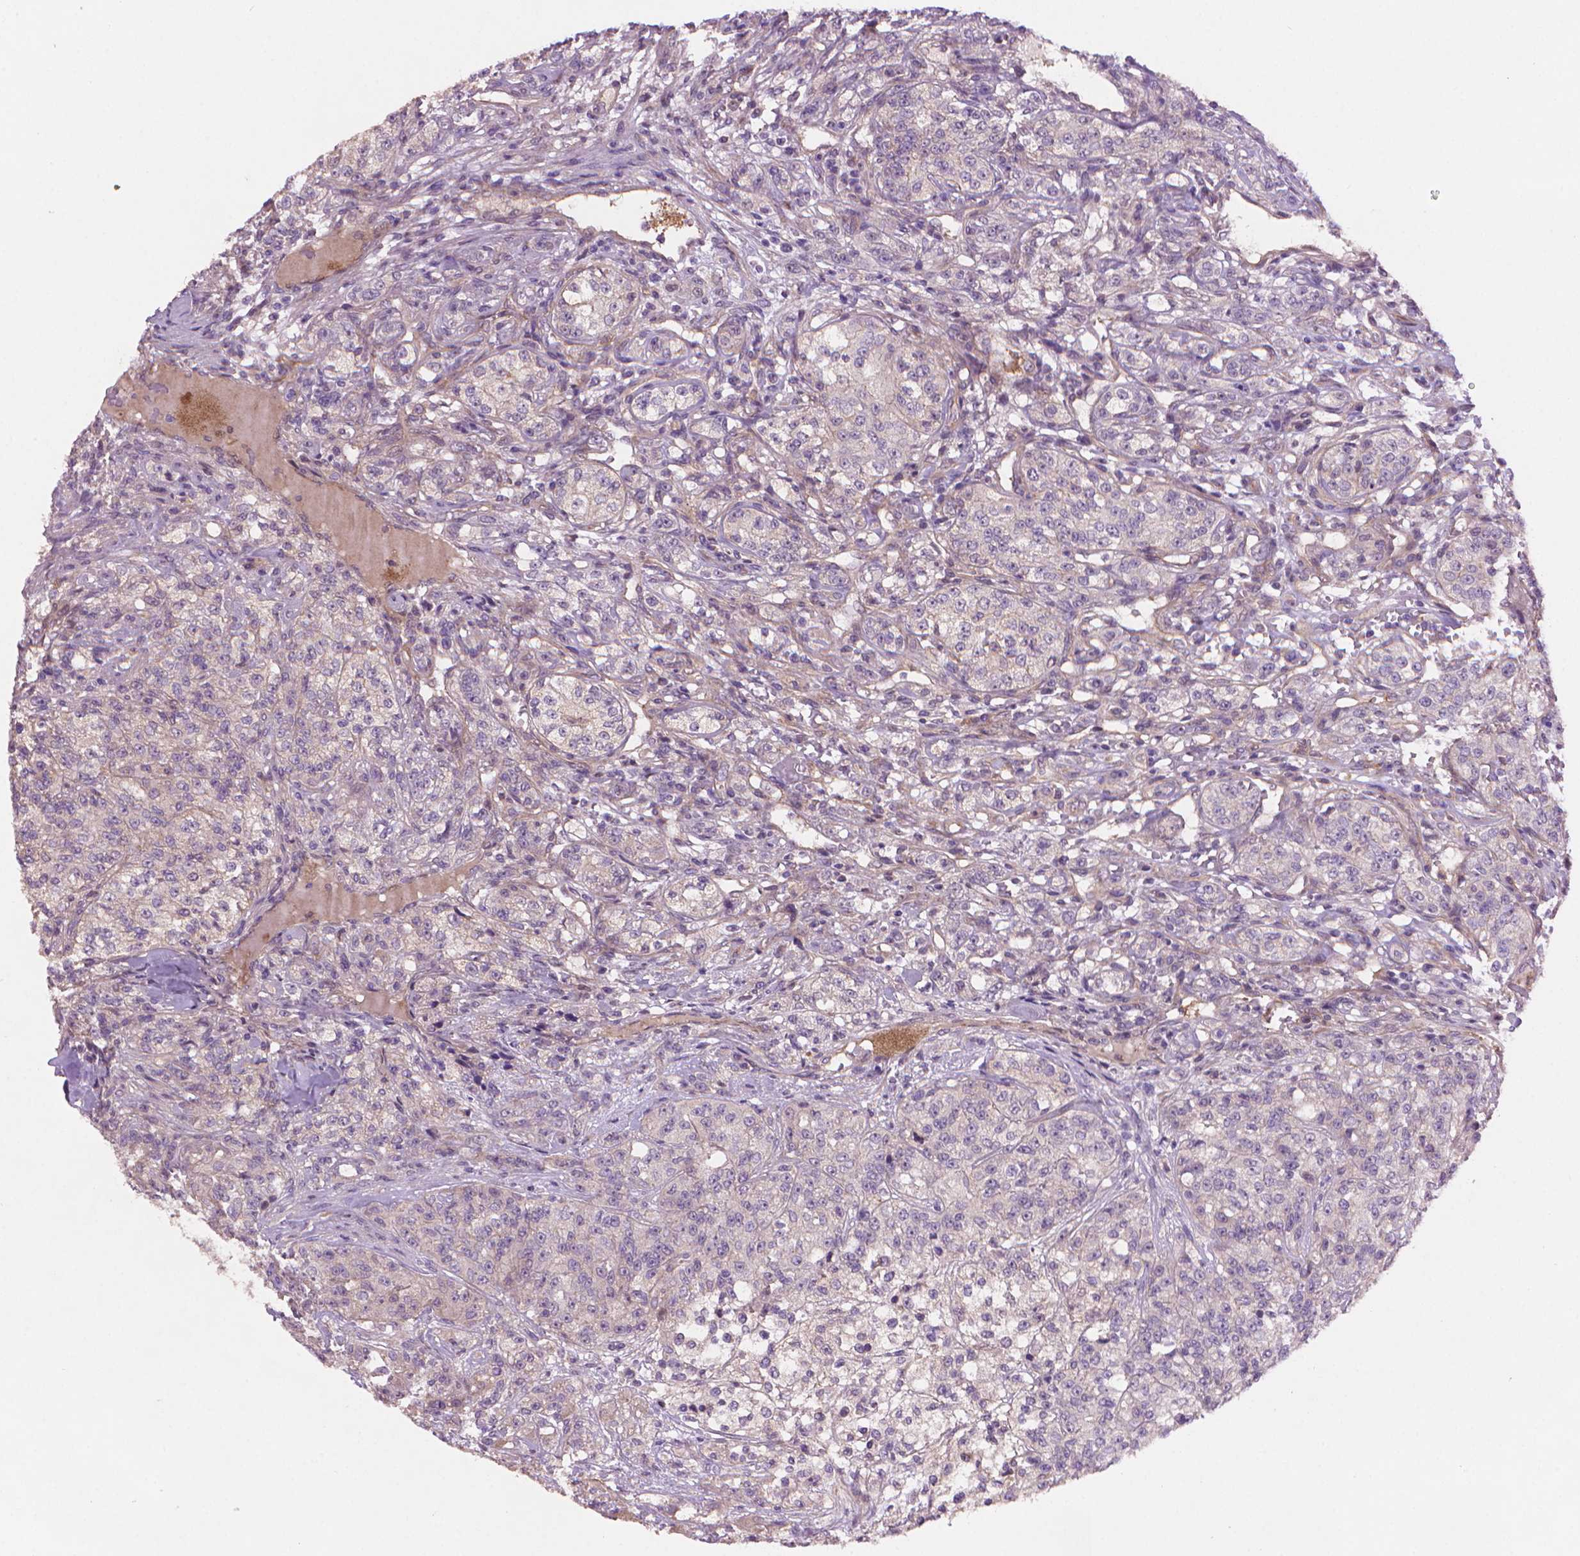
{"staining": {"intensity": "negative", "quantity": "none", "location": "none"}, "tissue": "renal cancer", "cell_type": "Tumor cells", "image_type": "cancer", "snomed": [{"axis": "morphology", "description": "Adenocarcinoma, NOS"}, {"axis": "topography", "description": "Kidney"}], "caption": "Tumor cells show no significant protein positivity in renal cancer (adenocarcinoma). The staining is performed using DAB brown chromogen with nuclei counter-stained in using hematoxylin.", "gene": "AMMECR1", "patient": {"sex": "female", "age": 63}}